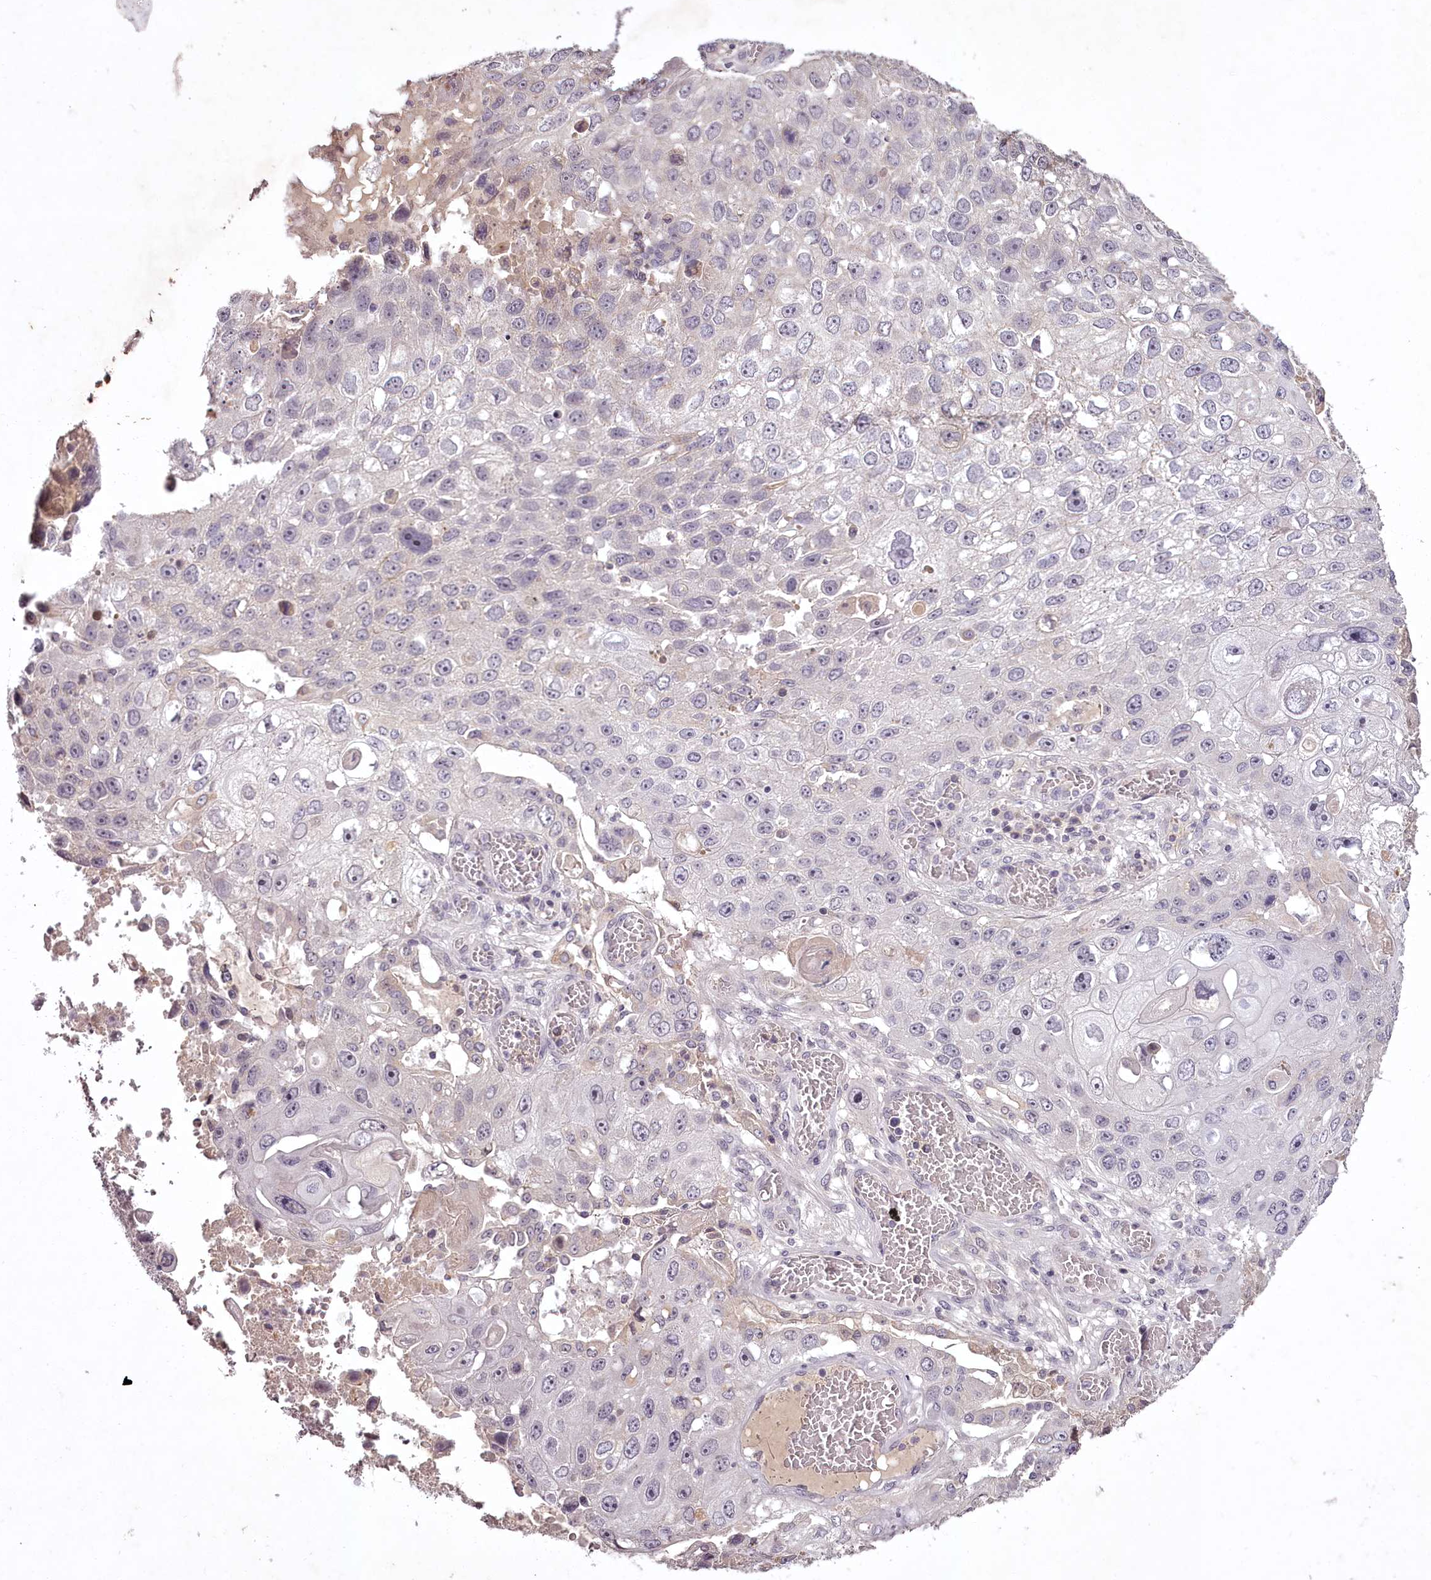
{"staining": {"intensity": "negative", "quantity": "none", "location": "none"}, "tissue": "lung cancer", "cell_type": "Tumor cells", "image_type": "cancer", "snomed": [{"axis": "morphology", "description": "Squamous cell carcinoma, NOS"}, {"axis": "topography", "description": "Lung"}], "caption": "High magnification brightfield microscopy of lung cancer stained with DAB (3,3'-diaminobenzidine) (brown) and counterstained with hematoxylin (blue): tumor cells show no significant expression.", "gene": "RBMXL2", "patient": {"sex": "male", "age": 61}}